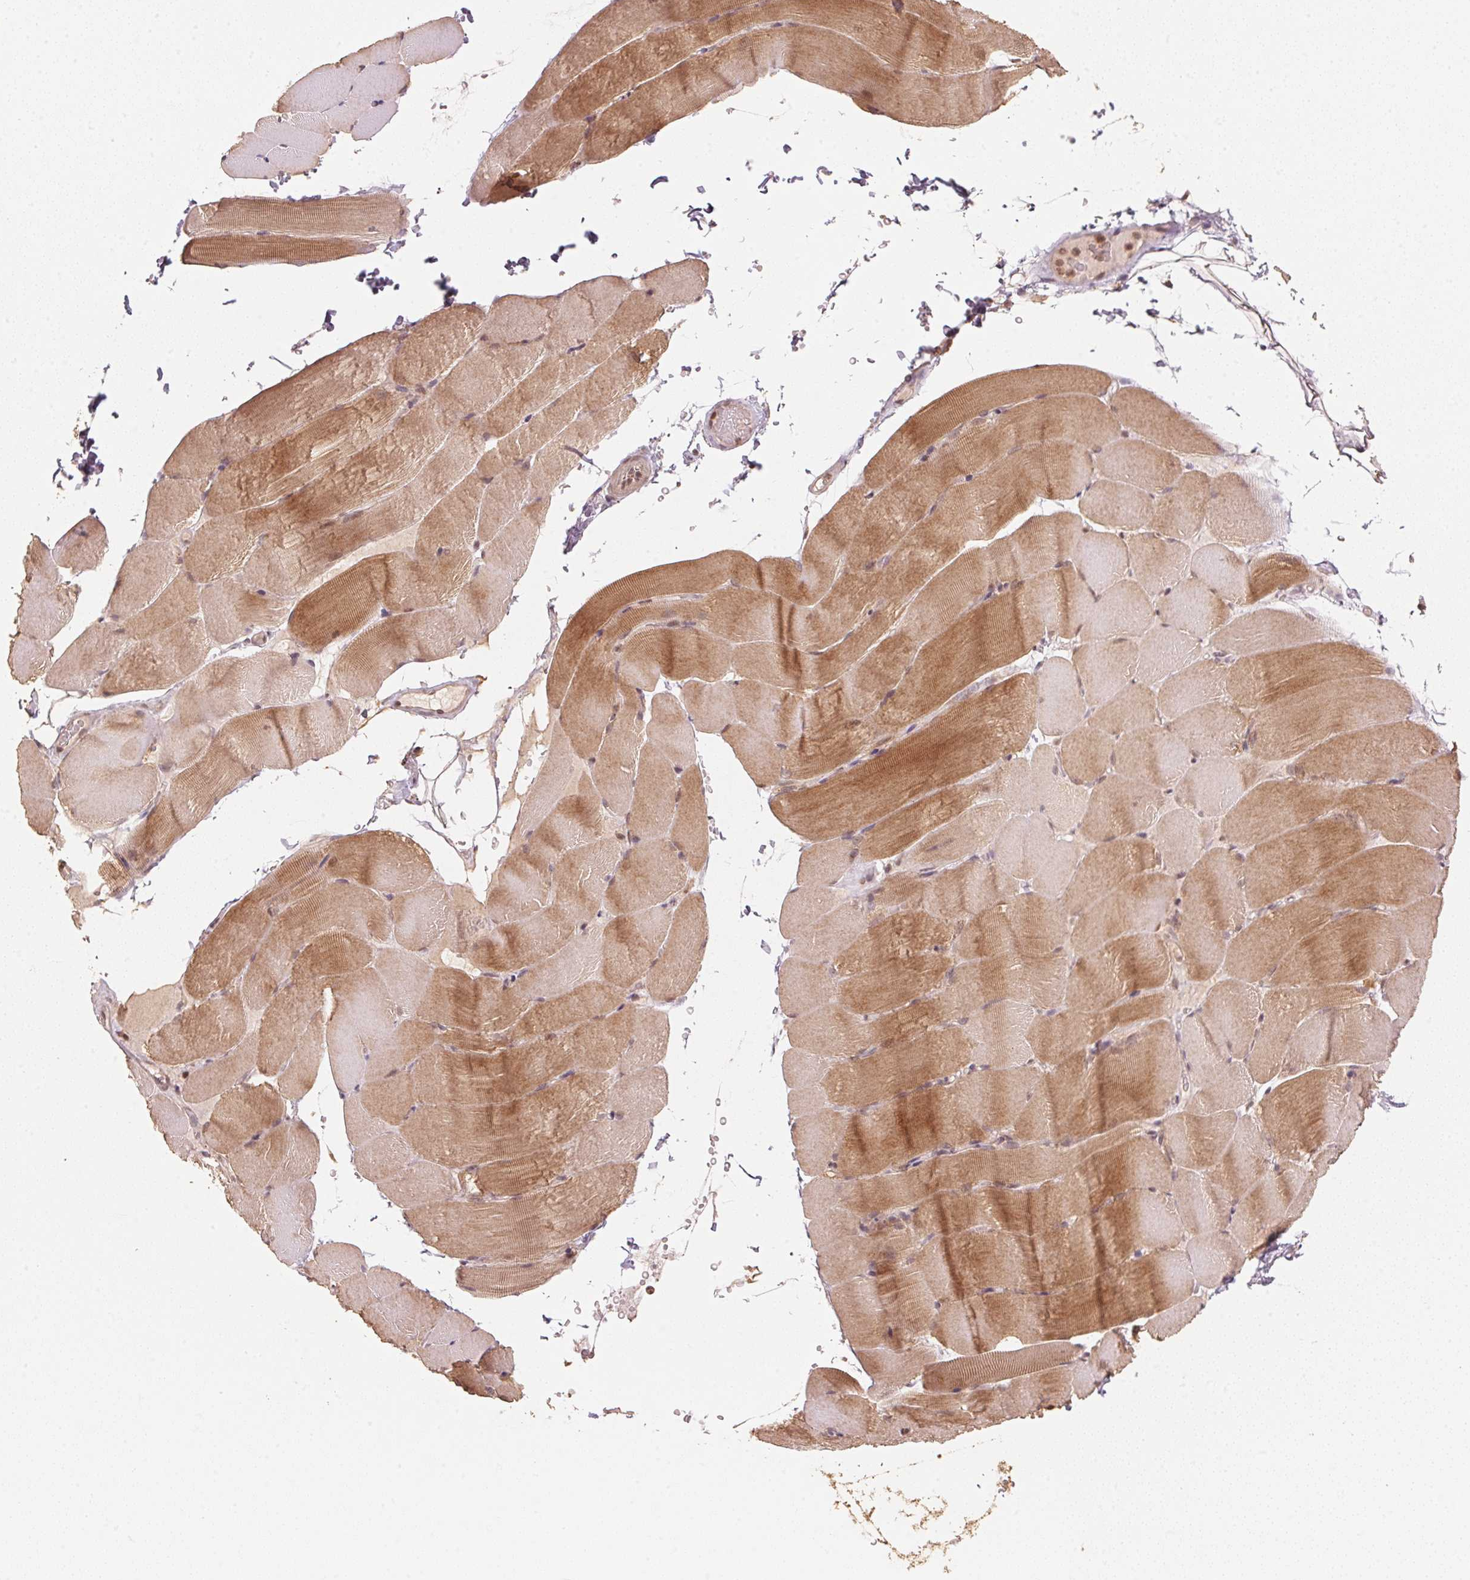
{"staining": {"intensity": "moderate", "quantity": ">75%", "location": "cytoplasmic/membranous"}, "tissue": "skeletal muscle", "cell_type": "Myocytes", "image_type": "normal", "snomed": [{"axis": "morphology", "description": "Normal tissue, NOS"}, {"axis": "topography", "description": "Skeletal muscle"}], "caption": "Immunohistochemistry photomicrograph of unremarkable skeletal muscle: human skeletal muscle stained using IHC shows medium levels of moderate protein expression localized specifically in the cytoplasmic/membranous of myocytes, appearing as a cytoplasmic/membranous brown color.", "gene": "C2orf73", "patient": {"sex": "female", "age": 37}}